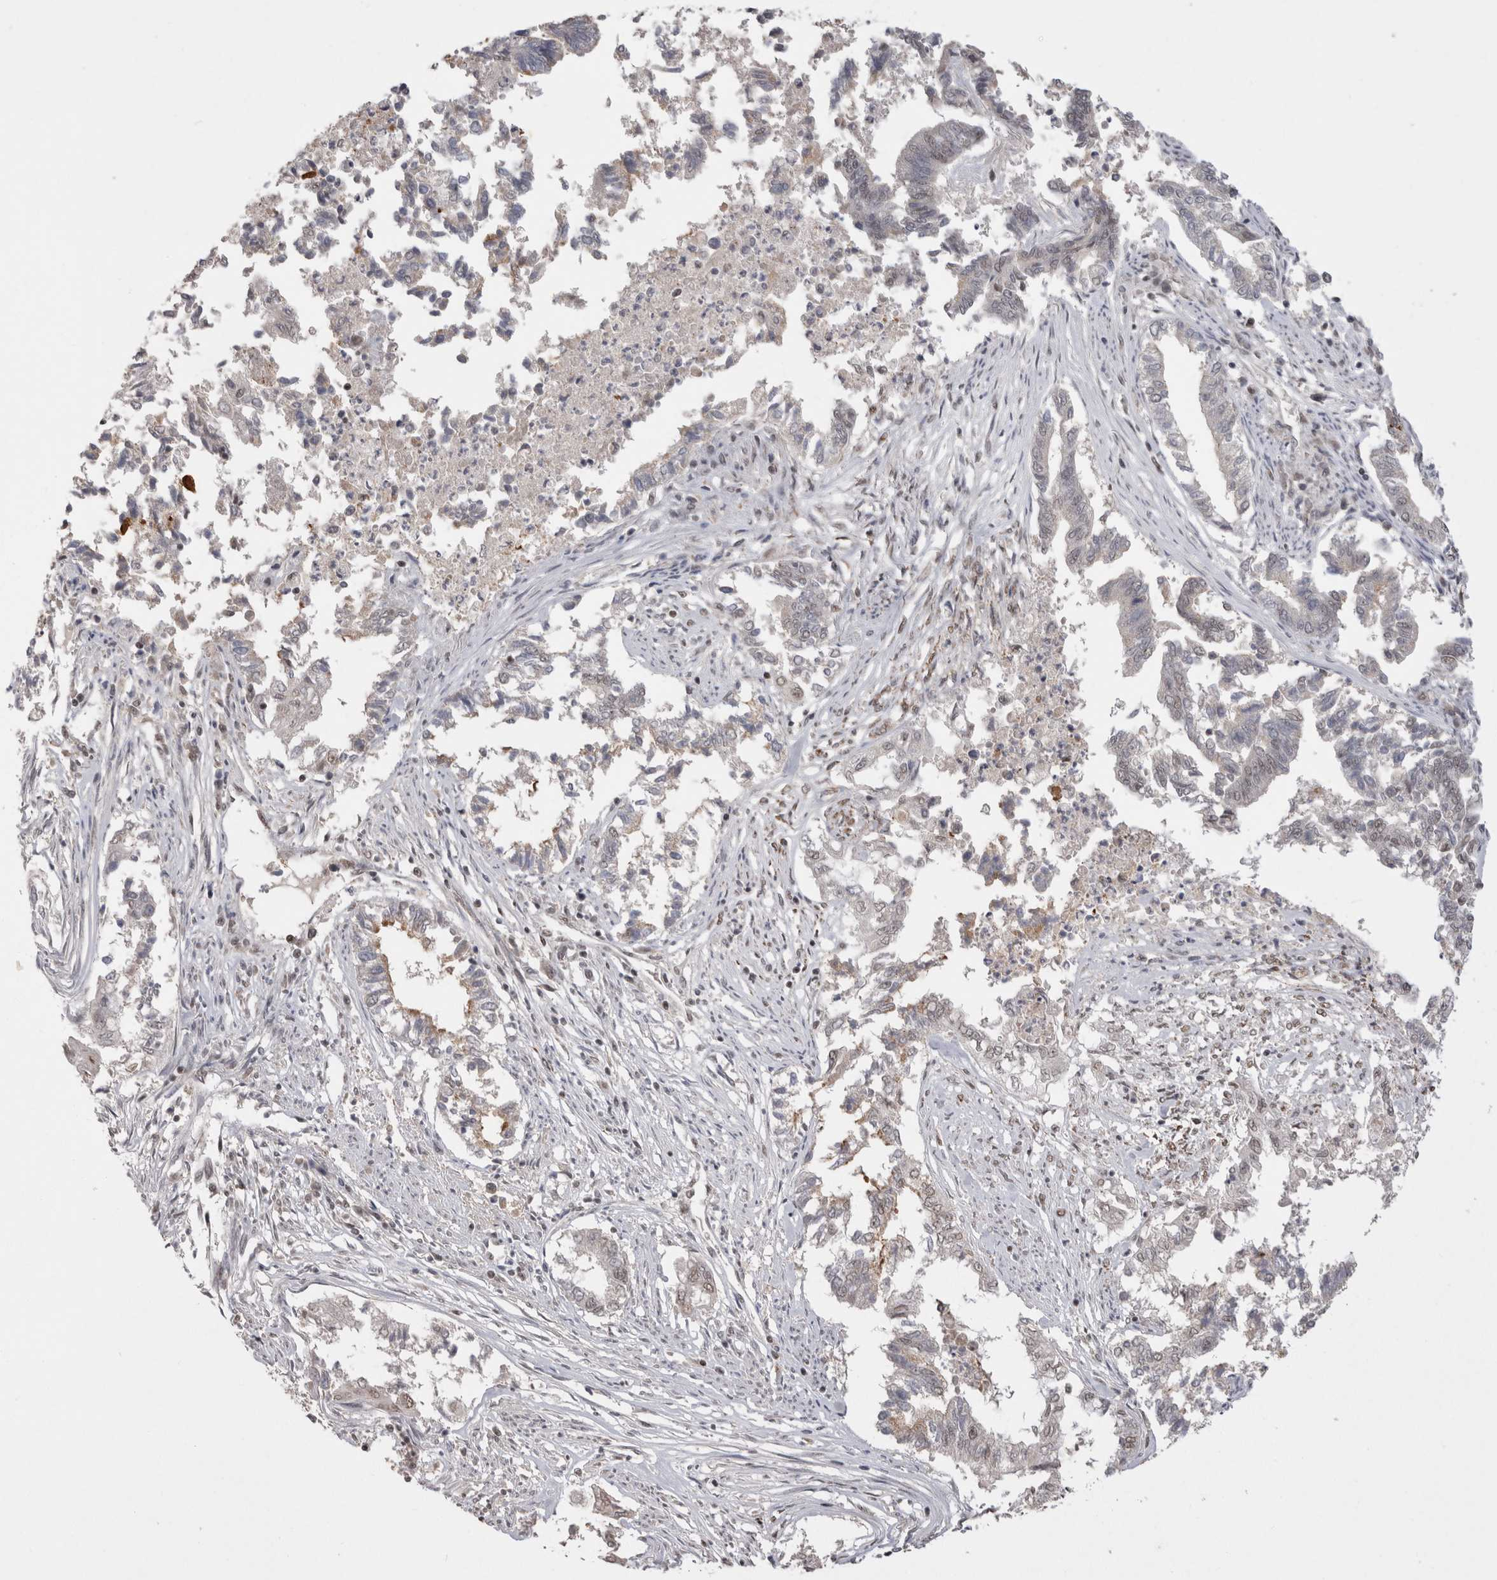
{"staining": {"intensity": "weak", "quantity": "25%-75%", "location": "cytoplasmic/membranous"}, "tissue": "endometrial cancer", "cell_type": "Tumor cells", "image_type": "cancer", "snomed": [{"axis": "morphology", "description": "Necrosis, NOS"}, {"axis": "morphology", "description": "Adenocarcinoma, NOS"}, {"axis": "topography", "description": "Endometrium"}], "caption": "Protein staining of adenocarcinoma (endometrial) tissue shows weak cytoplasmic/membranous staining in approximately 25%-75% of tumor cells.", "gene": "DAXX", "patient": {"sex": "female", "age": 79}}